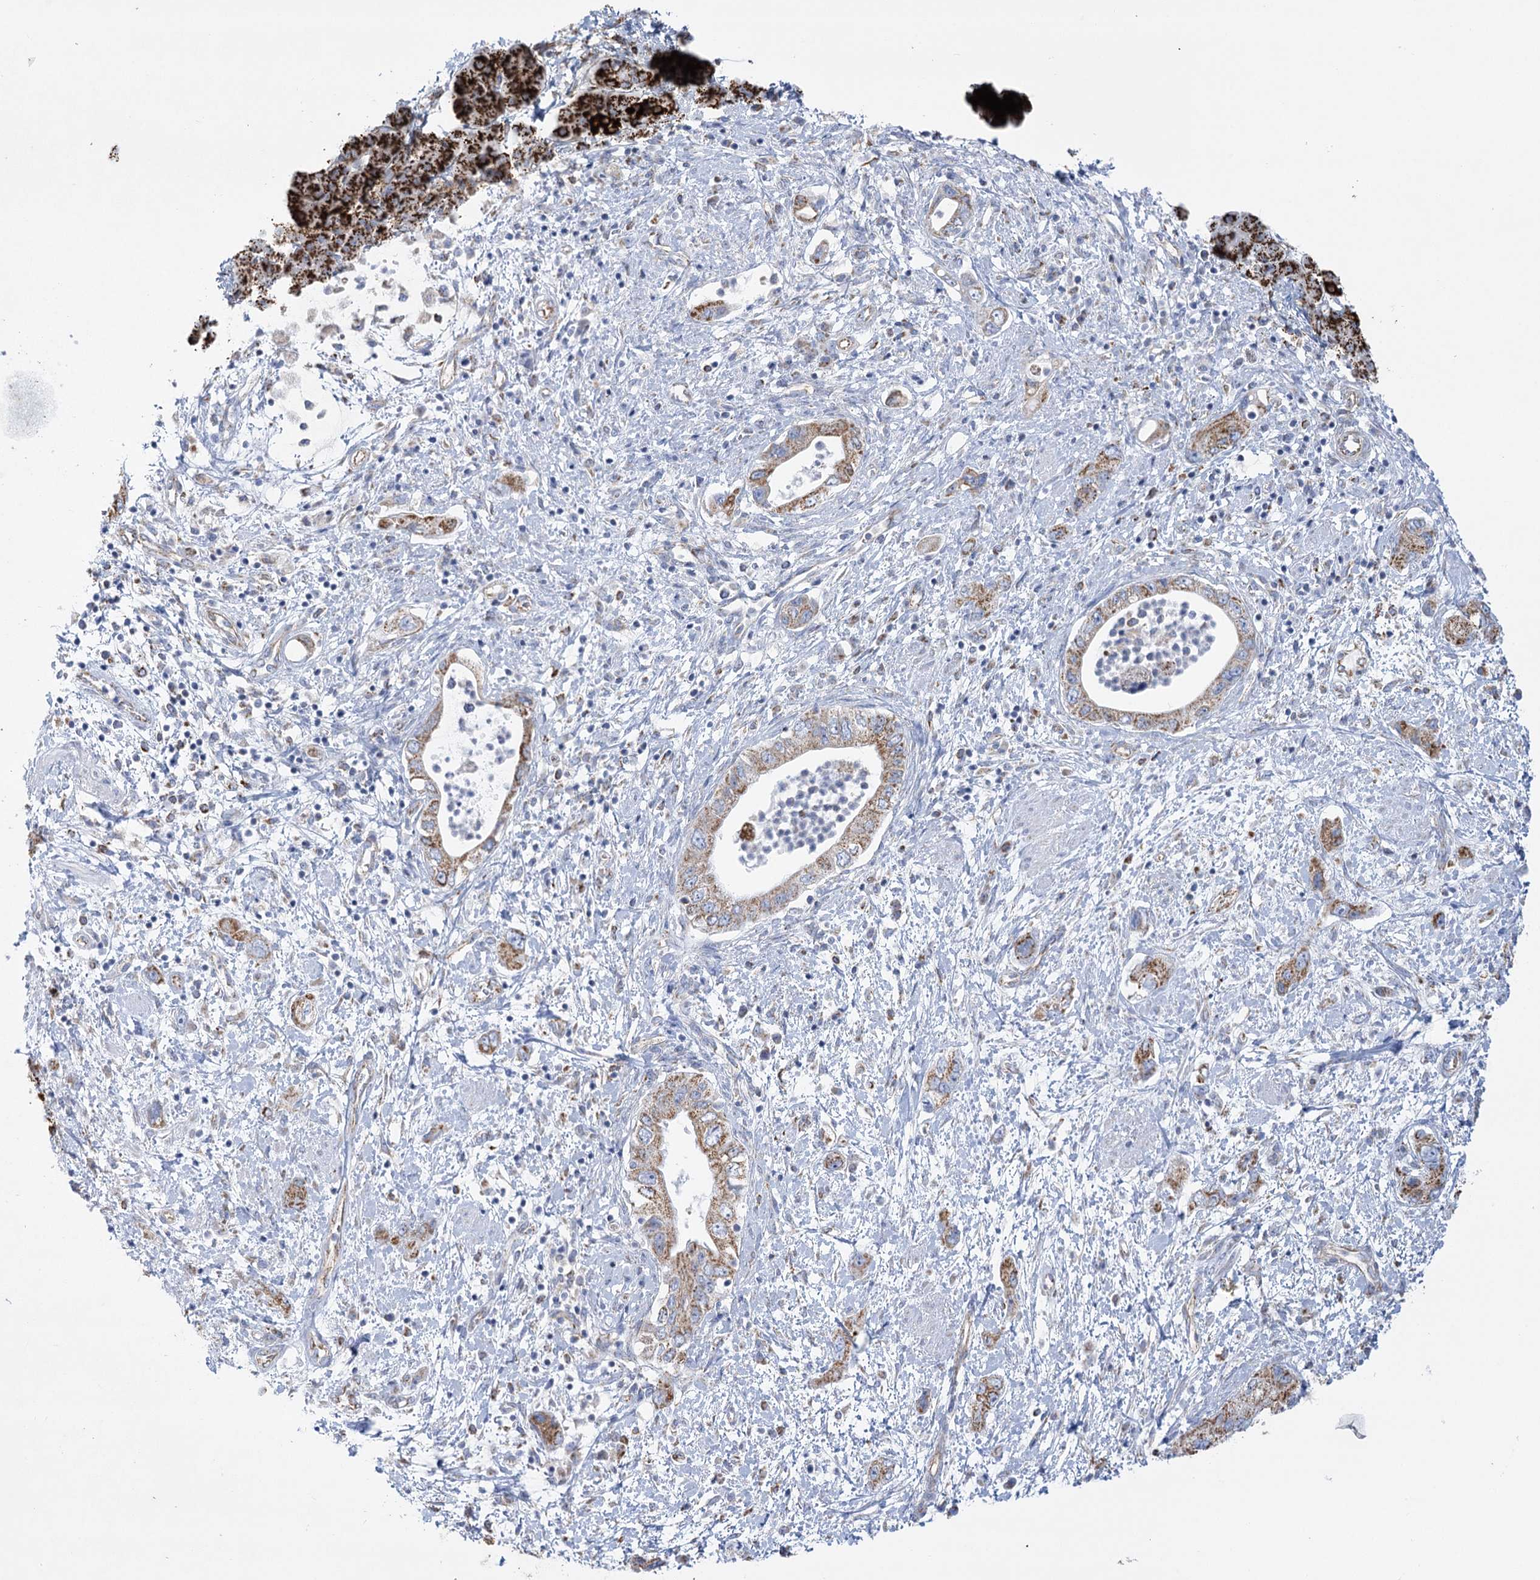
{"staining": {"intensity": "moderate", "quantity": "25%-75%", "location": "cytoplasmic/membranous"}, "tissue": "pancreatic cancer", "cell_type": "Tumor cells", "image_type": "cancer", "snomed": [{"axis": "morphology", "description": "Adenocarcinoma, NOS"}, {"axis": "topography", "description": "Pancreas"}], "caption": "Brown immunohistochemical staining in human adenocarcinoma (pancreatic) displays moderate cytoplasmic/membranous staining in approximately 25%-75% of tumor cells. (DAB (3,3'-diaminobenzidine) = brown stain, brightfield microscopy at high magnification).", "gene": "DHTKD1", "patient": {"sex": "female", "age": 73}}